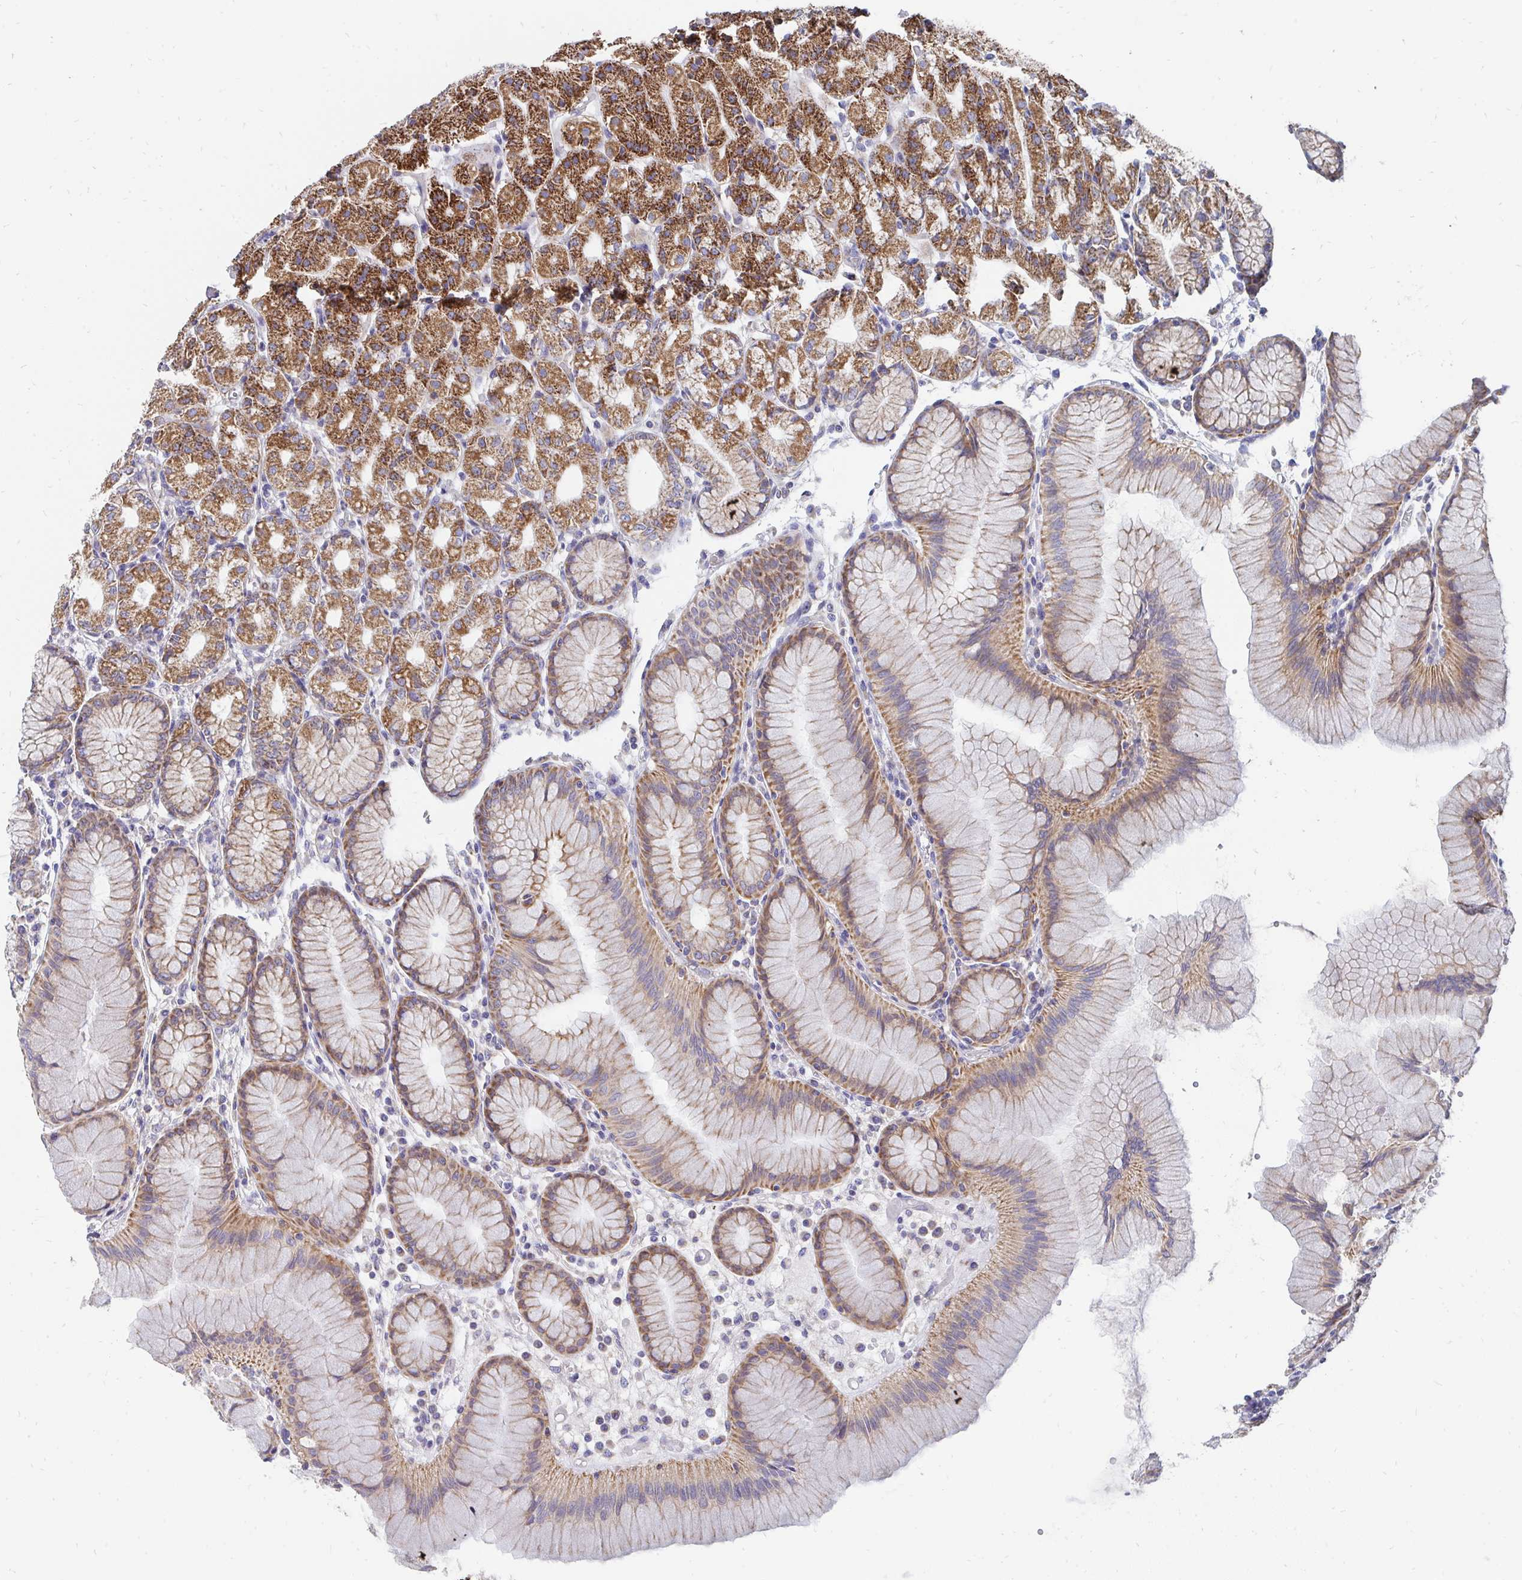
{"staining": {"intensity": "strong", "quantity": ">75%", "location": "cytoplasmic/membranous"}, "tissue": "stomach", "cell_type": "Glandular cells", "image_type": "normal", "snomed": [{"axis": "morphology", "description": "Normal tissue, NOS"}, {"axis": "topography", "description": "Stomach"}], "caption": "Immunohistochemistry (IHC) staining of benign stomach, which demonstrates high levels of strong cytoplasmic/membranous expression in approximately >75% of glandular cells indicating strong cytoplasmic/membranous protein staining. The staining was performed using DAB (brown) for protein detection and nuclei were counterstained in hematoxylin (blue).", "gene": "PC", "patient": {"sex": "female", "age": 57}}